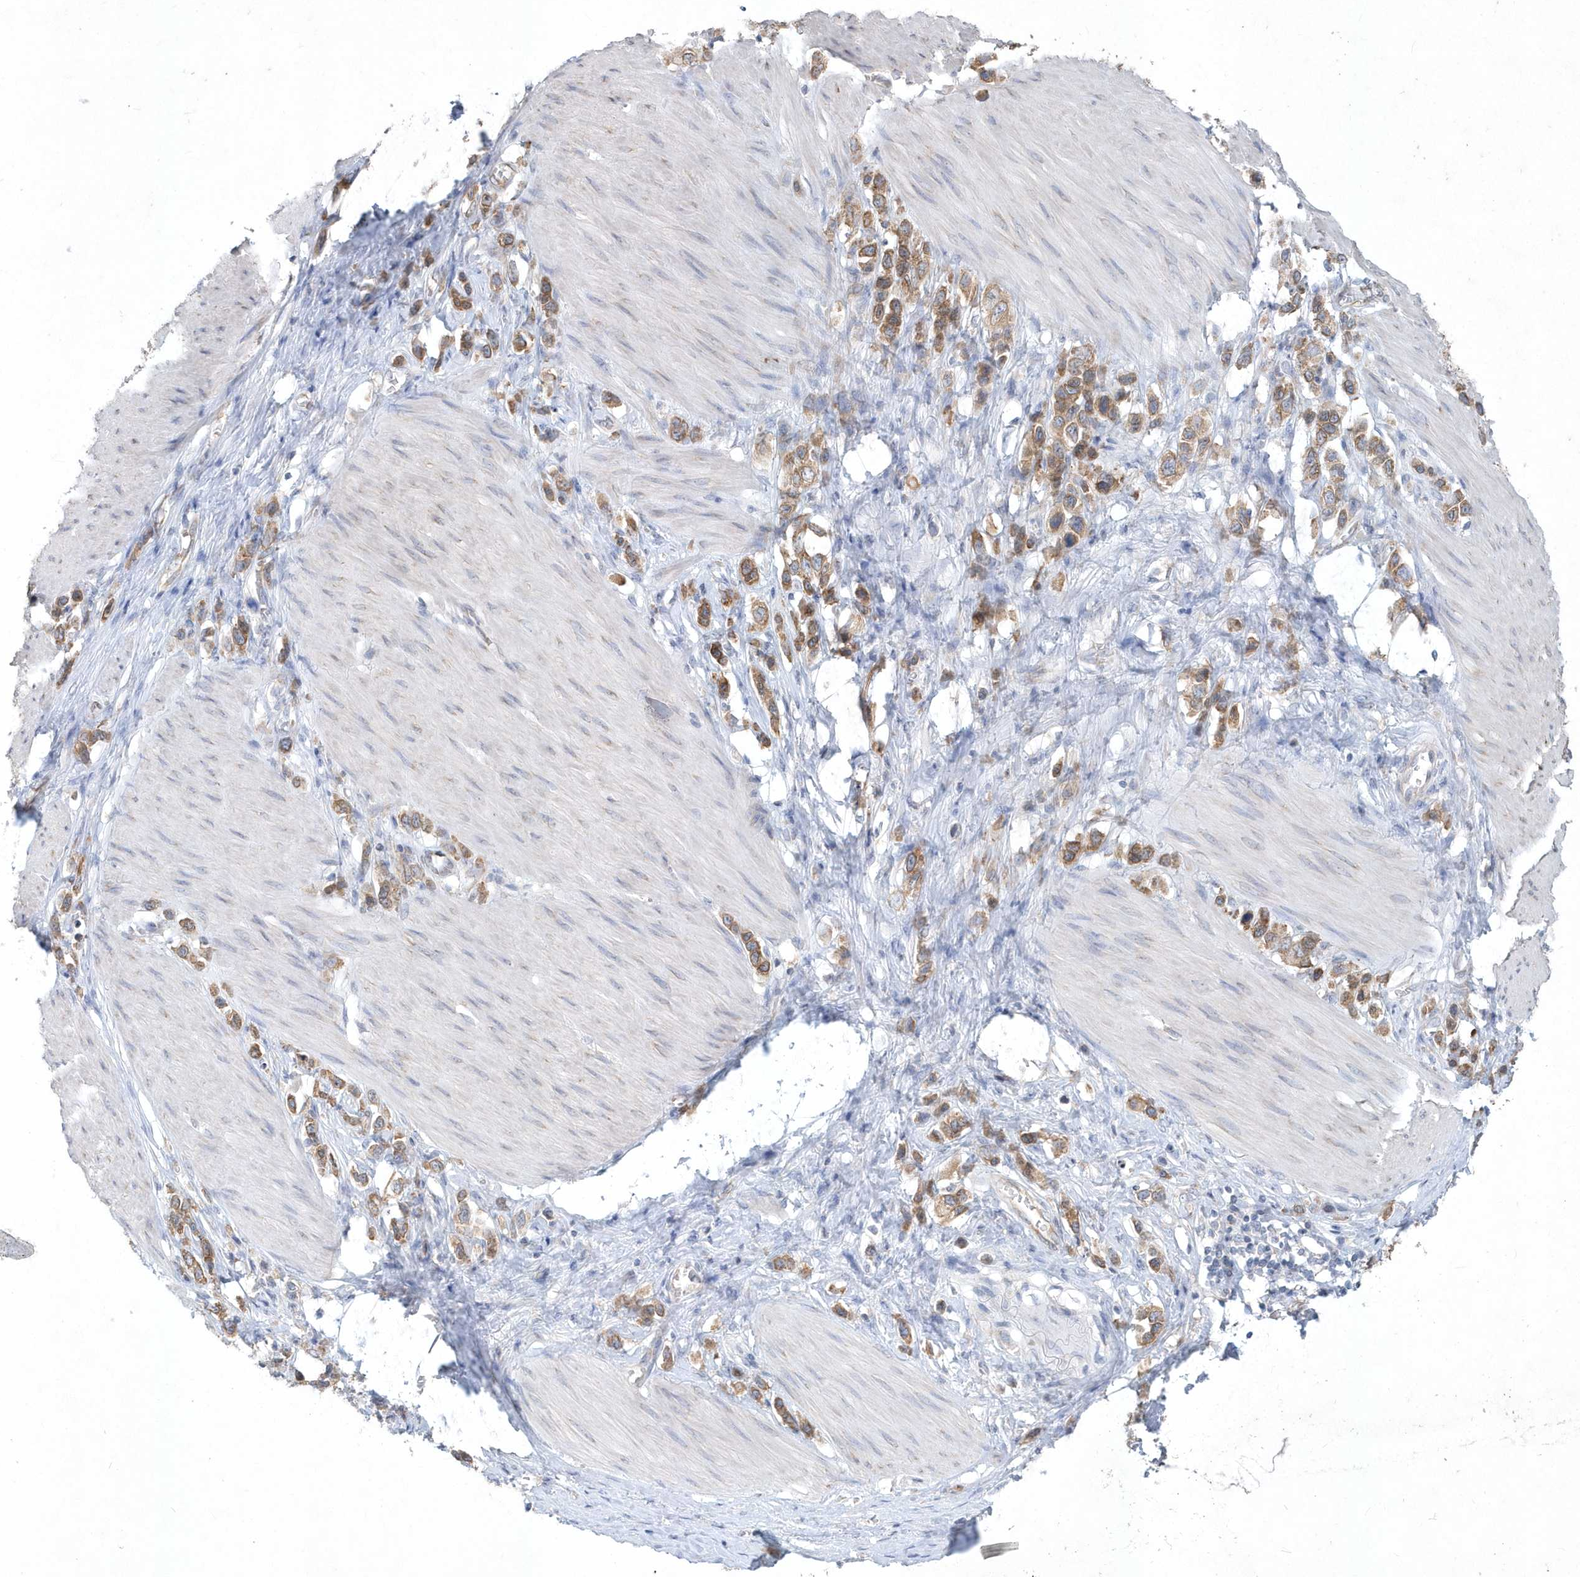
{"staining": {"intensity": "moderate", "quantity": ">75%", "location": "cytoplasmic/membranous"}, "tissue": "stomach cancer", "cell_type": "Tumor cells", "image_type": "cancer", "snomed": [{"axis": "morphology", "description": "Adenocarcinoma, NOS"}, {"axis": "topography", "description": "Stomach"}], "caption": "IHC histopathology image of neoplastic tissue: human adenocarcinoma (stomach) stained using immunohistochemistry demonstrates medium levels of moderate protein expression localized specifically in the cytoplasmic/membranous of tumor cells, appearing as a cytoplasmic/membranous brown color.", "gene": "DGAT1", "patient": {"sex": "female", "age": 65}}